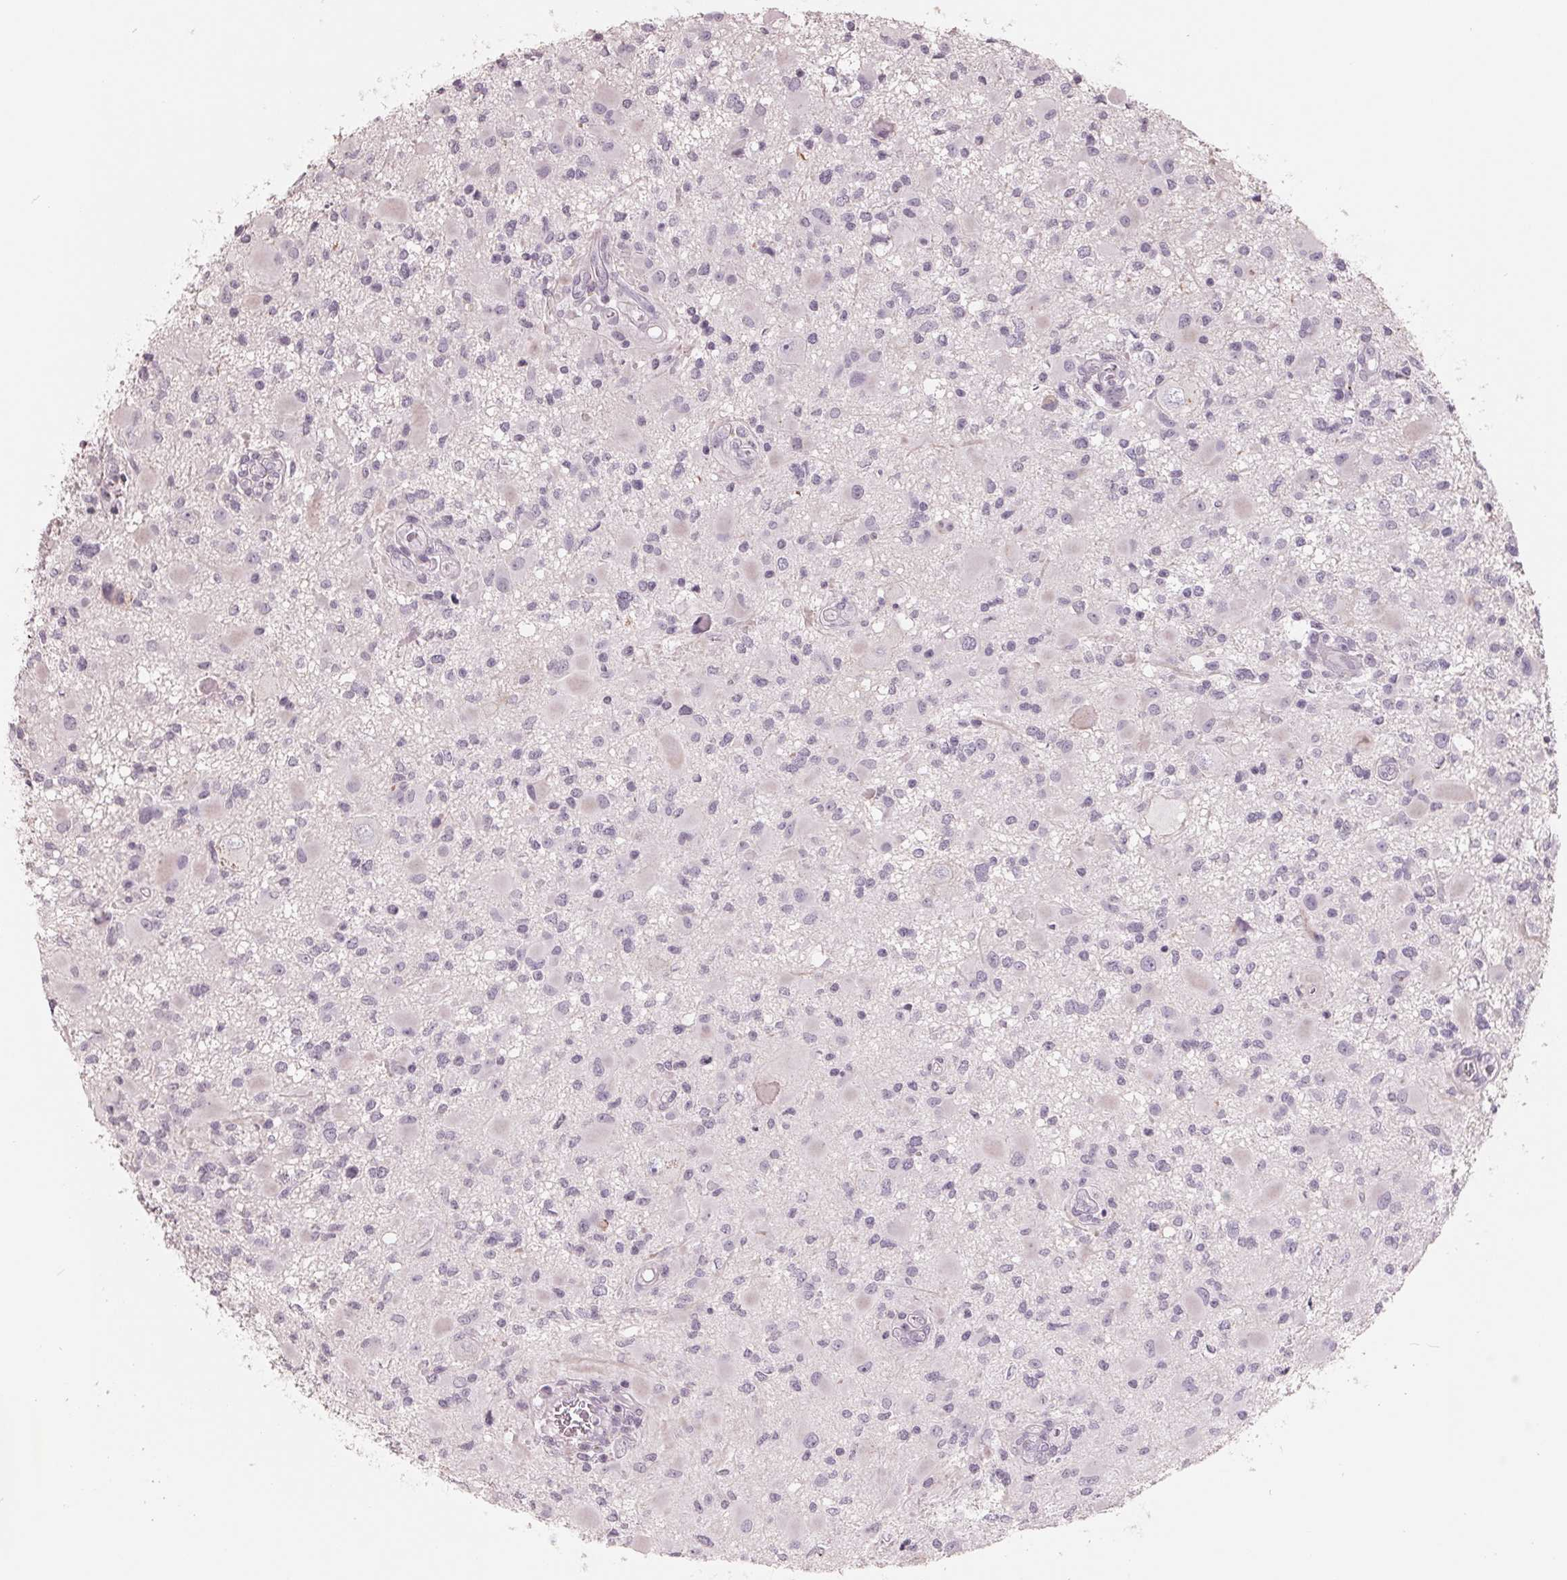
{"staining": {"intensity": "negative", "quantity": "none", "location": "none"}, "tissue": "glioma", "cell_type": "Tumor cells", "image_type": "cancer", "snomed": [{"axis": "morphology", "description": "Glioma, malignant, High grade"}, {"axis": "topography", "description": "Brain"}], "caption": "Immunohistochemistry micrograph of malignant high-grade glioma stained for a protein (brown), which demonstrates no positivity in tumor cells.", "gene": "FTCD", "patient": {"sex": "male", "age": 54}}